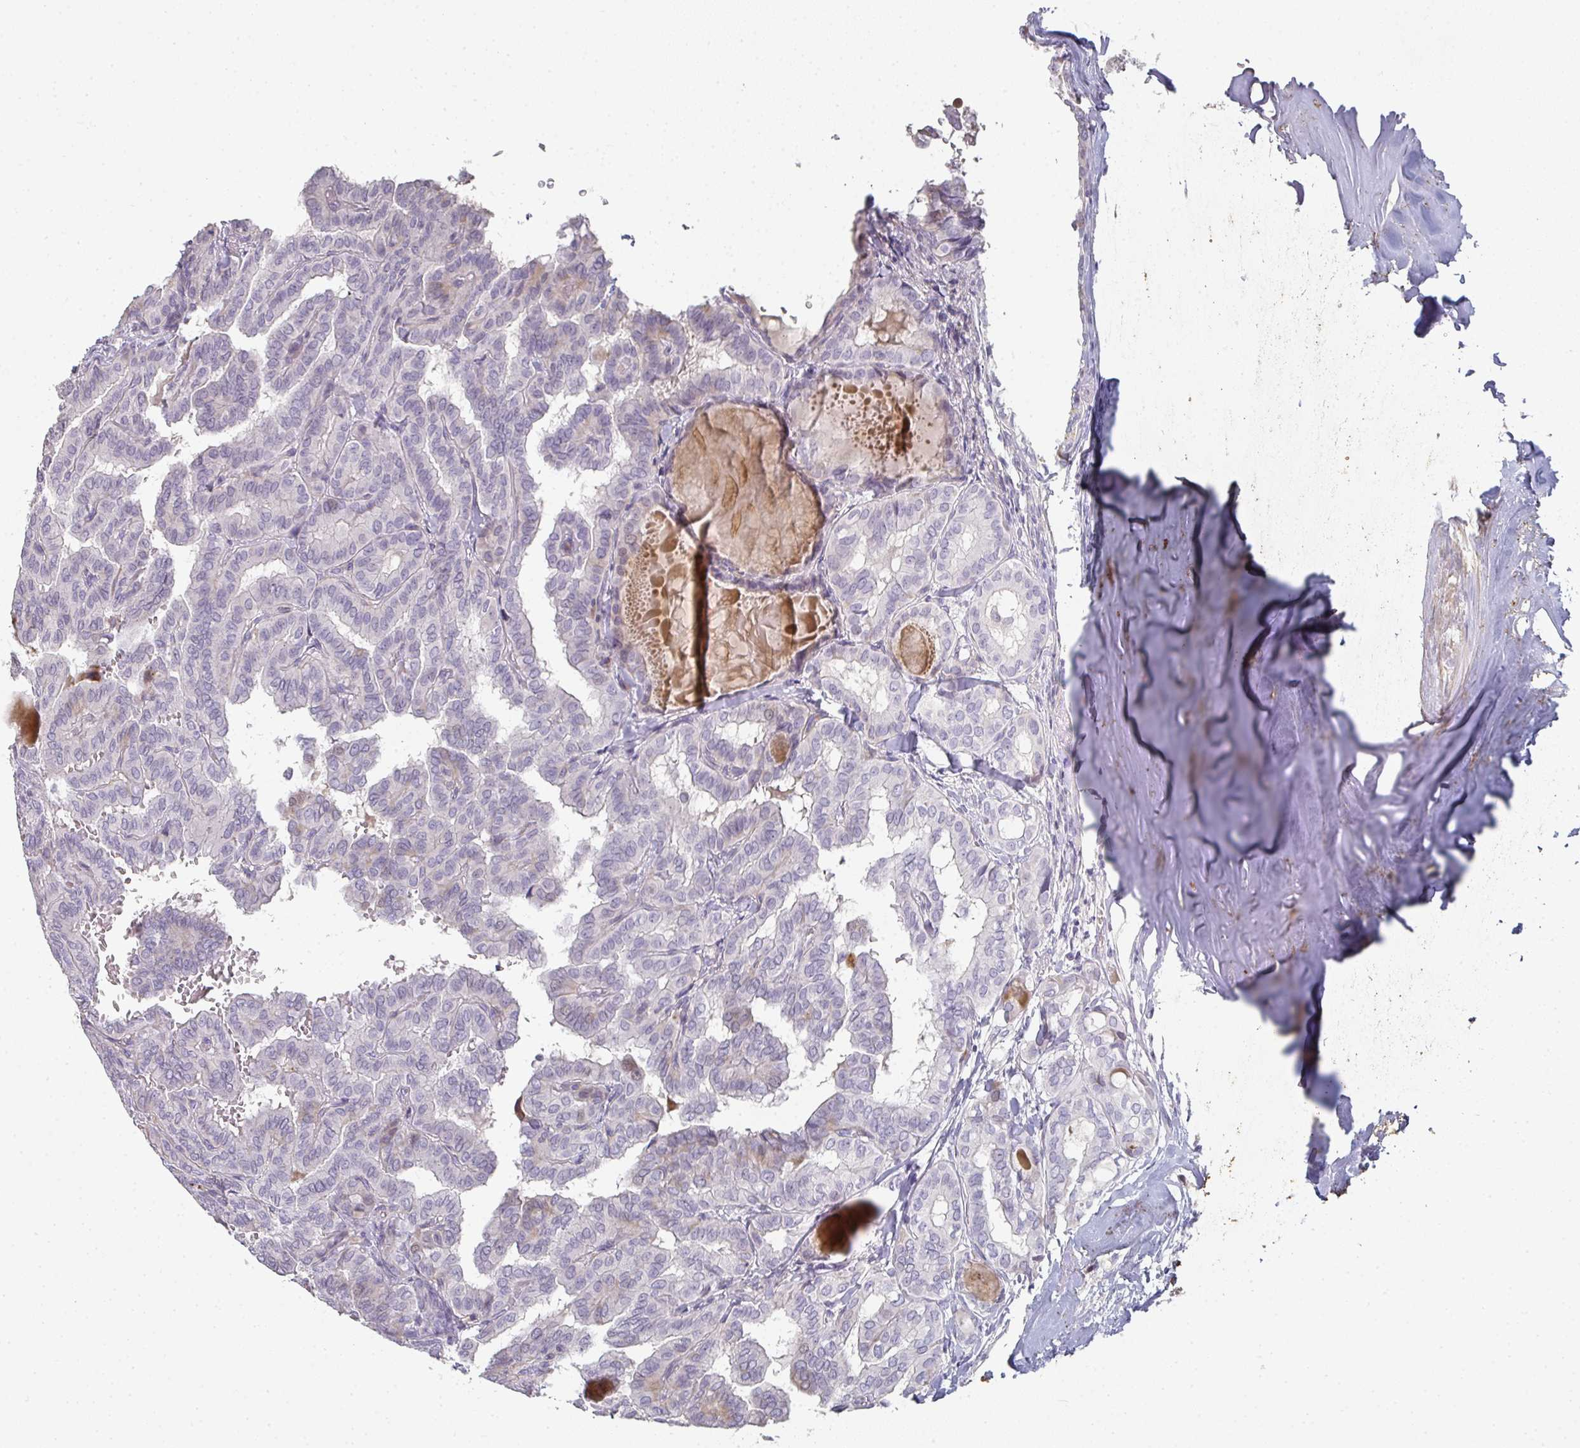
{"staining": {"intensity": "negative", "quantity": "none", "location": "none"}, "tissue": "thyroid cancer", "cell_type": "Tumor cells", "image_type": "cancer", "snomed": [{"axis": "morphology", "description": "Papillary adenocarcinoma, NOS"}, {"axis": "topography", "description": "Thyroid gland"}], "caption": "Tumor cells are negative for protein expression in human papillary adenocarcinoma (thyroid).", "gene": "A1CF", "patient": {"sex": "female", "age": 46}}